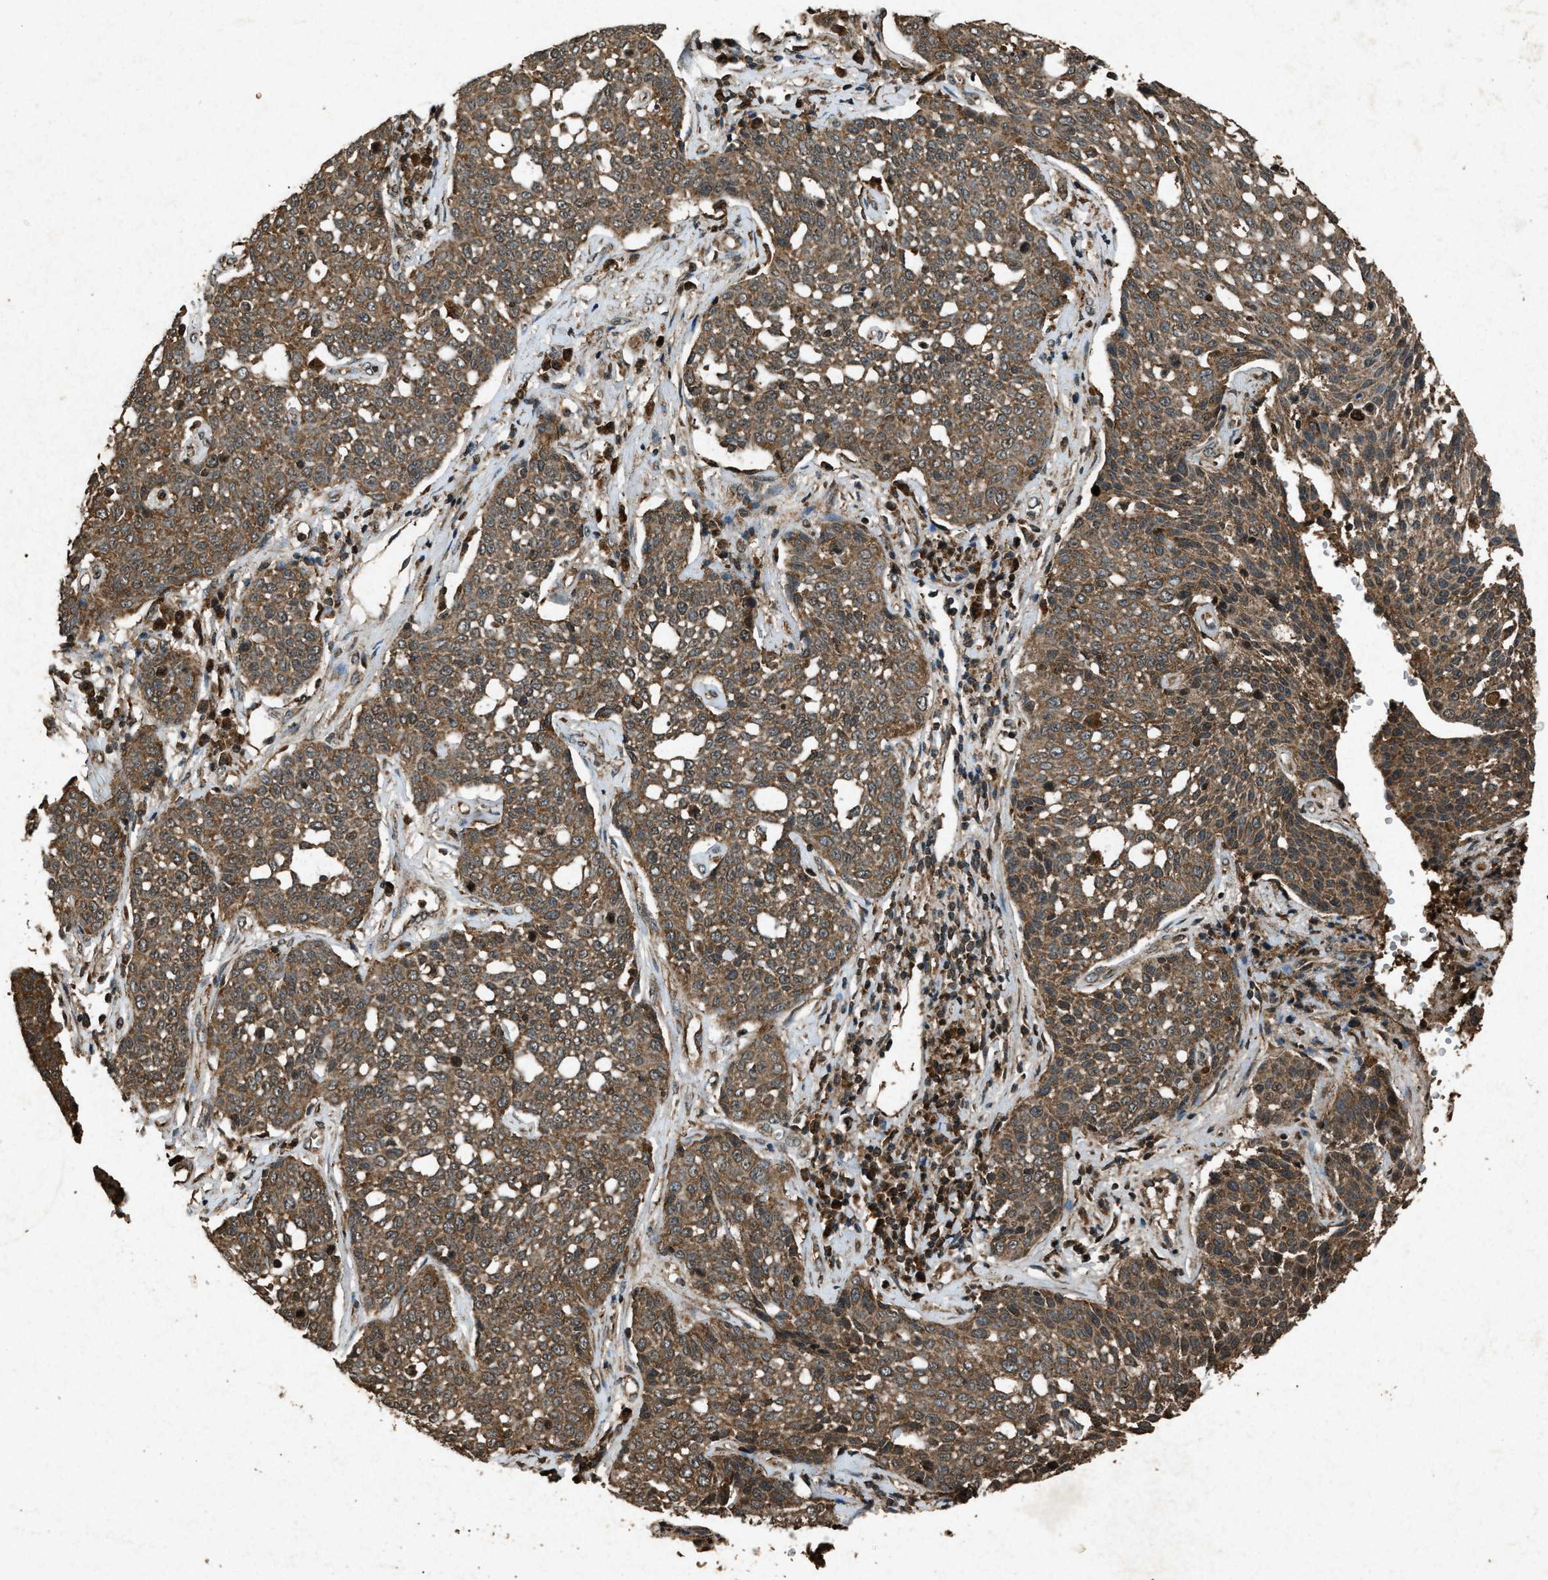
{"staining": {"intensity": "moderate", "quantity": ">75%", "location": "cytoplasmic/membranous"}, "tissue": "cervical cancer", "cell_type": "Tumor cells", "image_type": "cancer", "snomed": [{"axis": "morphology", "description": "Squamous cell carcinoma, NOS"}, {"axis": "topography", "description": "Cervix"}], "caption": "This photomicrograph reveals IHC staining of human cervical cancer (squamous cell carcinoma), with medium moderate cytoplasmic/membranous positivity in about >75% of tumor cells.", "gene": "OAS1", "patient": {"sex": "female", "age": 34}}